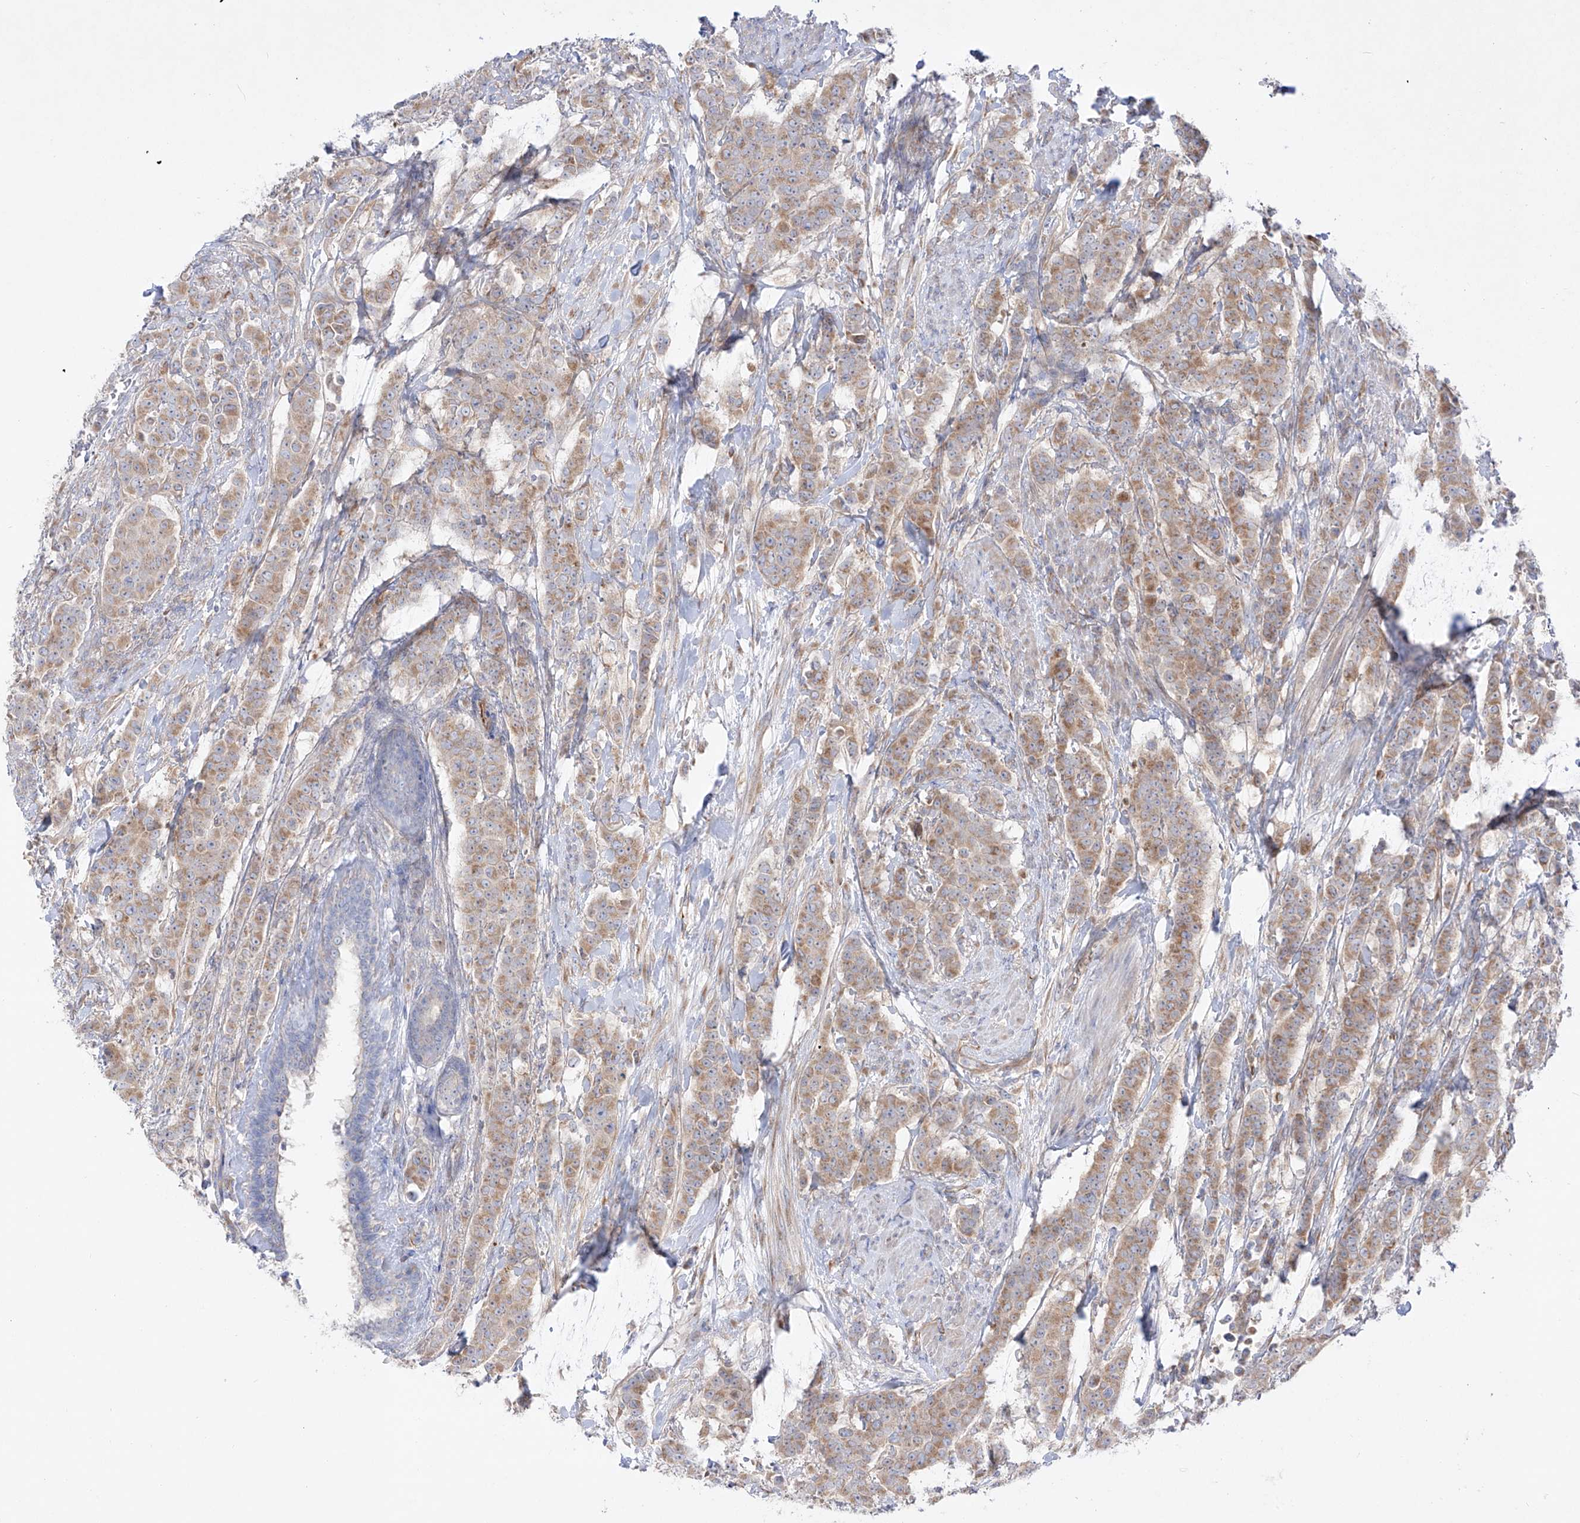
{"staining": {"intensity": "moderate", "quantity": "25%-75%", "location": "cytoplasmic/membranous"}, "tissue": "breast cancer", "cell_type": "Tumor cells", "image_type": "cancer", "snomed": [{"axis": "morphology", "description": "Duct carcinoma"}, {"axis": "topography", "description": "Breast"}], "caption": "An immunohistochemistry photomicrograph of tumor tissue is shown. Protein staining in brown shows moderate cytoplasmic/membranous positivity in intraductal carcinoma (breast) within tumor cells.", "gene": "YKT6", "patient": {"sex": "female", "age": 40}}